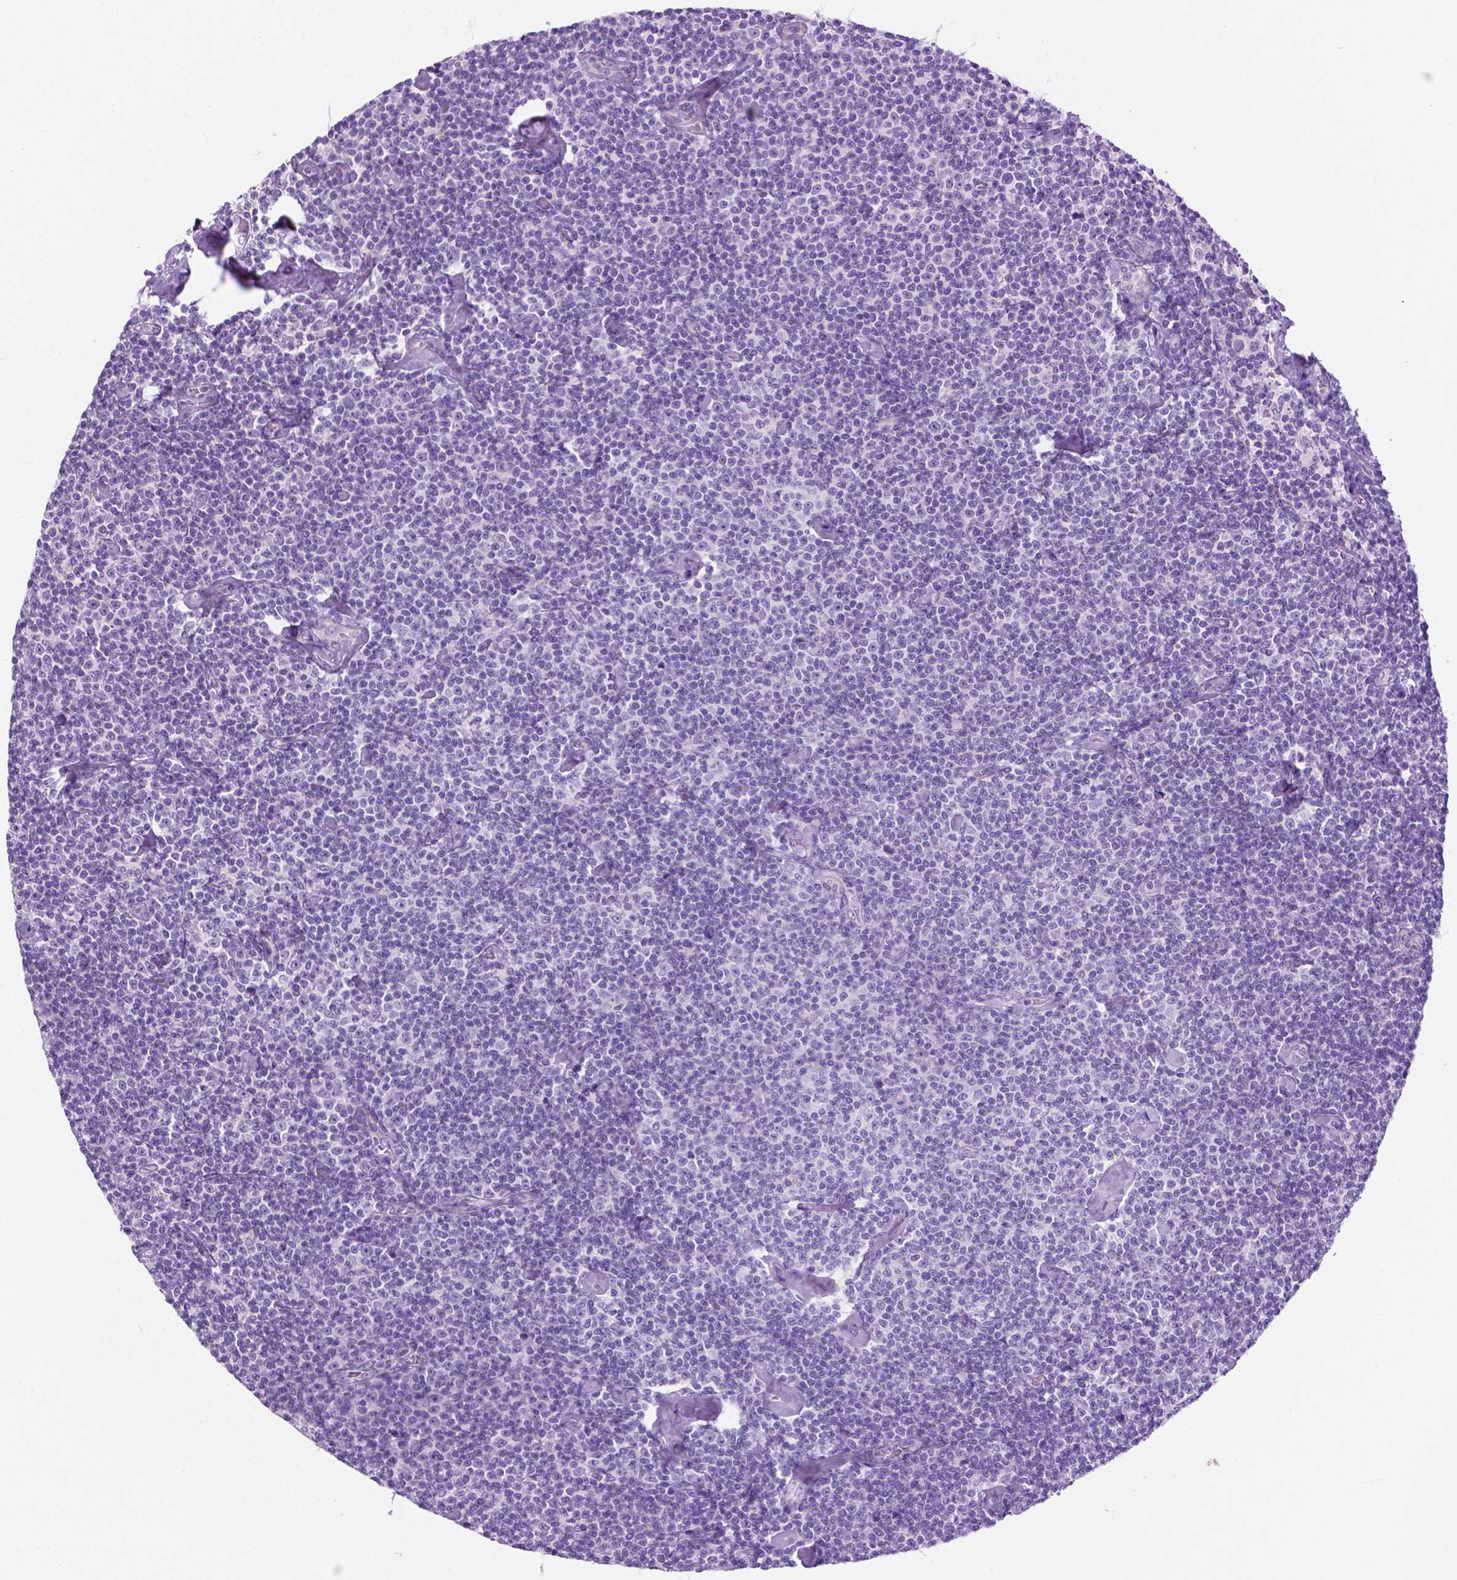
{"staining": {"intensity": "negative", "quantity": "none", "location": "none"}, "tissue": "lymphoma", "cell_type": "Tumor cells", "image_type": "cancer", "snomed": [{"axis": "morphology", "description": "Malignant lymphoma, non-Hodgkin's type, Low grade"}, {"axis": "topography", "description": "Lymph node"}], "caption": "This is an IHC photomicrograph of lymphoma. There is no staining in tumor cells.", "gene": "ASPG", "patient": {"sex": "male", "age": 81}}